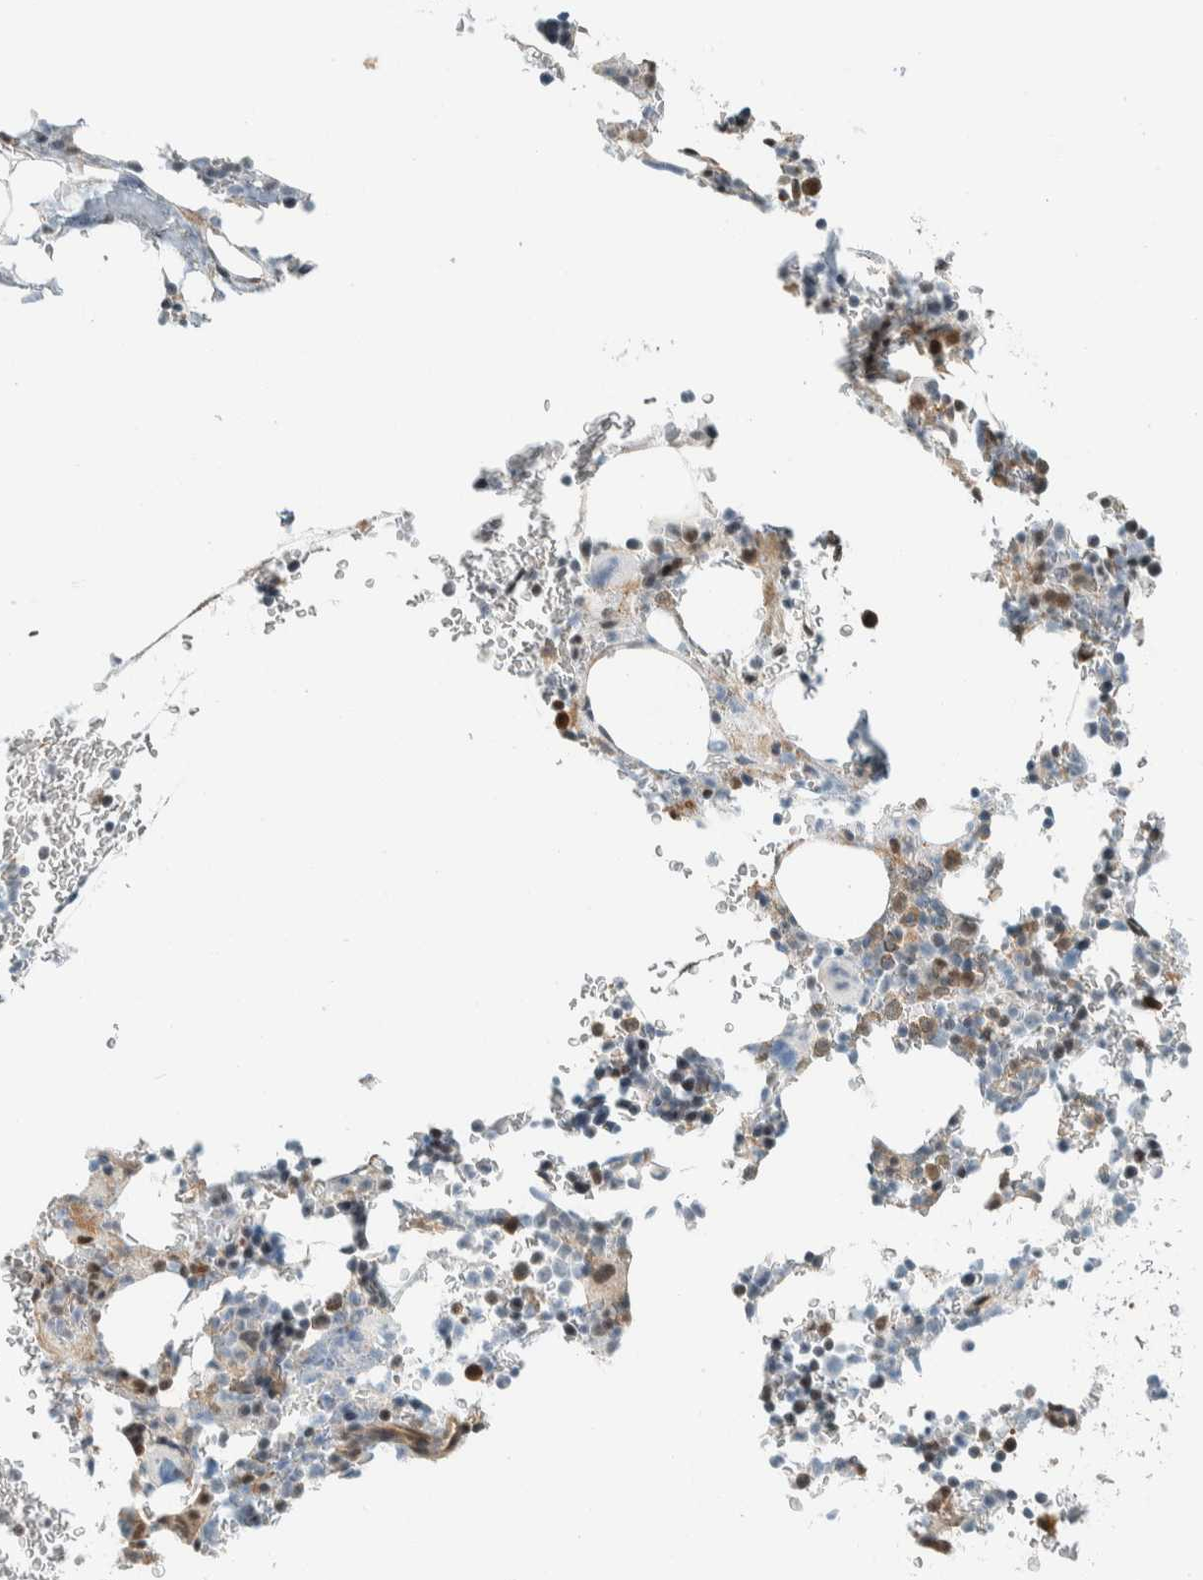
{"staining": {"intensity": "moderate", "quantity": "<25%", "location": "cytoplasmic/membranous,nuclear"}, "tissue": "bone marrow", "cell_type": "Hematopoietic cells", "image_type": "normal", "snomed": [{"axis": "morphology", "description": "Normal tissue, NOS"}, {"axis": "topography", "description": "Bone marrow"}], "caption": "Brown immunohistochemical staining in unremarkable bone marrow shows moderate cytoplasmic/membranous,nuclear staining in approximately <25% of hematopoietic cells. The staining was performed using DAB (3,3'-diaminobenzidine), with brown indicating positive protein expression. Nuclei are stained blue with hematoxylin.", "gene": "NIBAN2", "patient": {"sex": "female", "age": 81}}